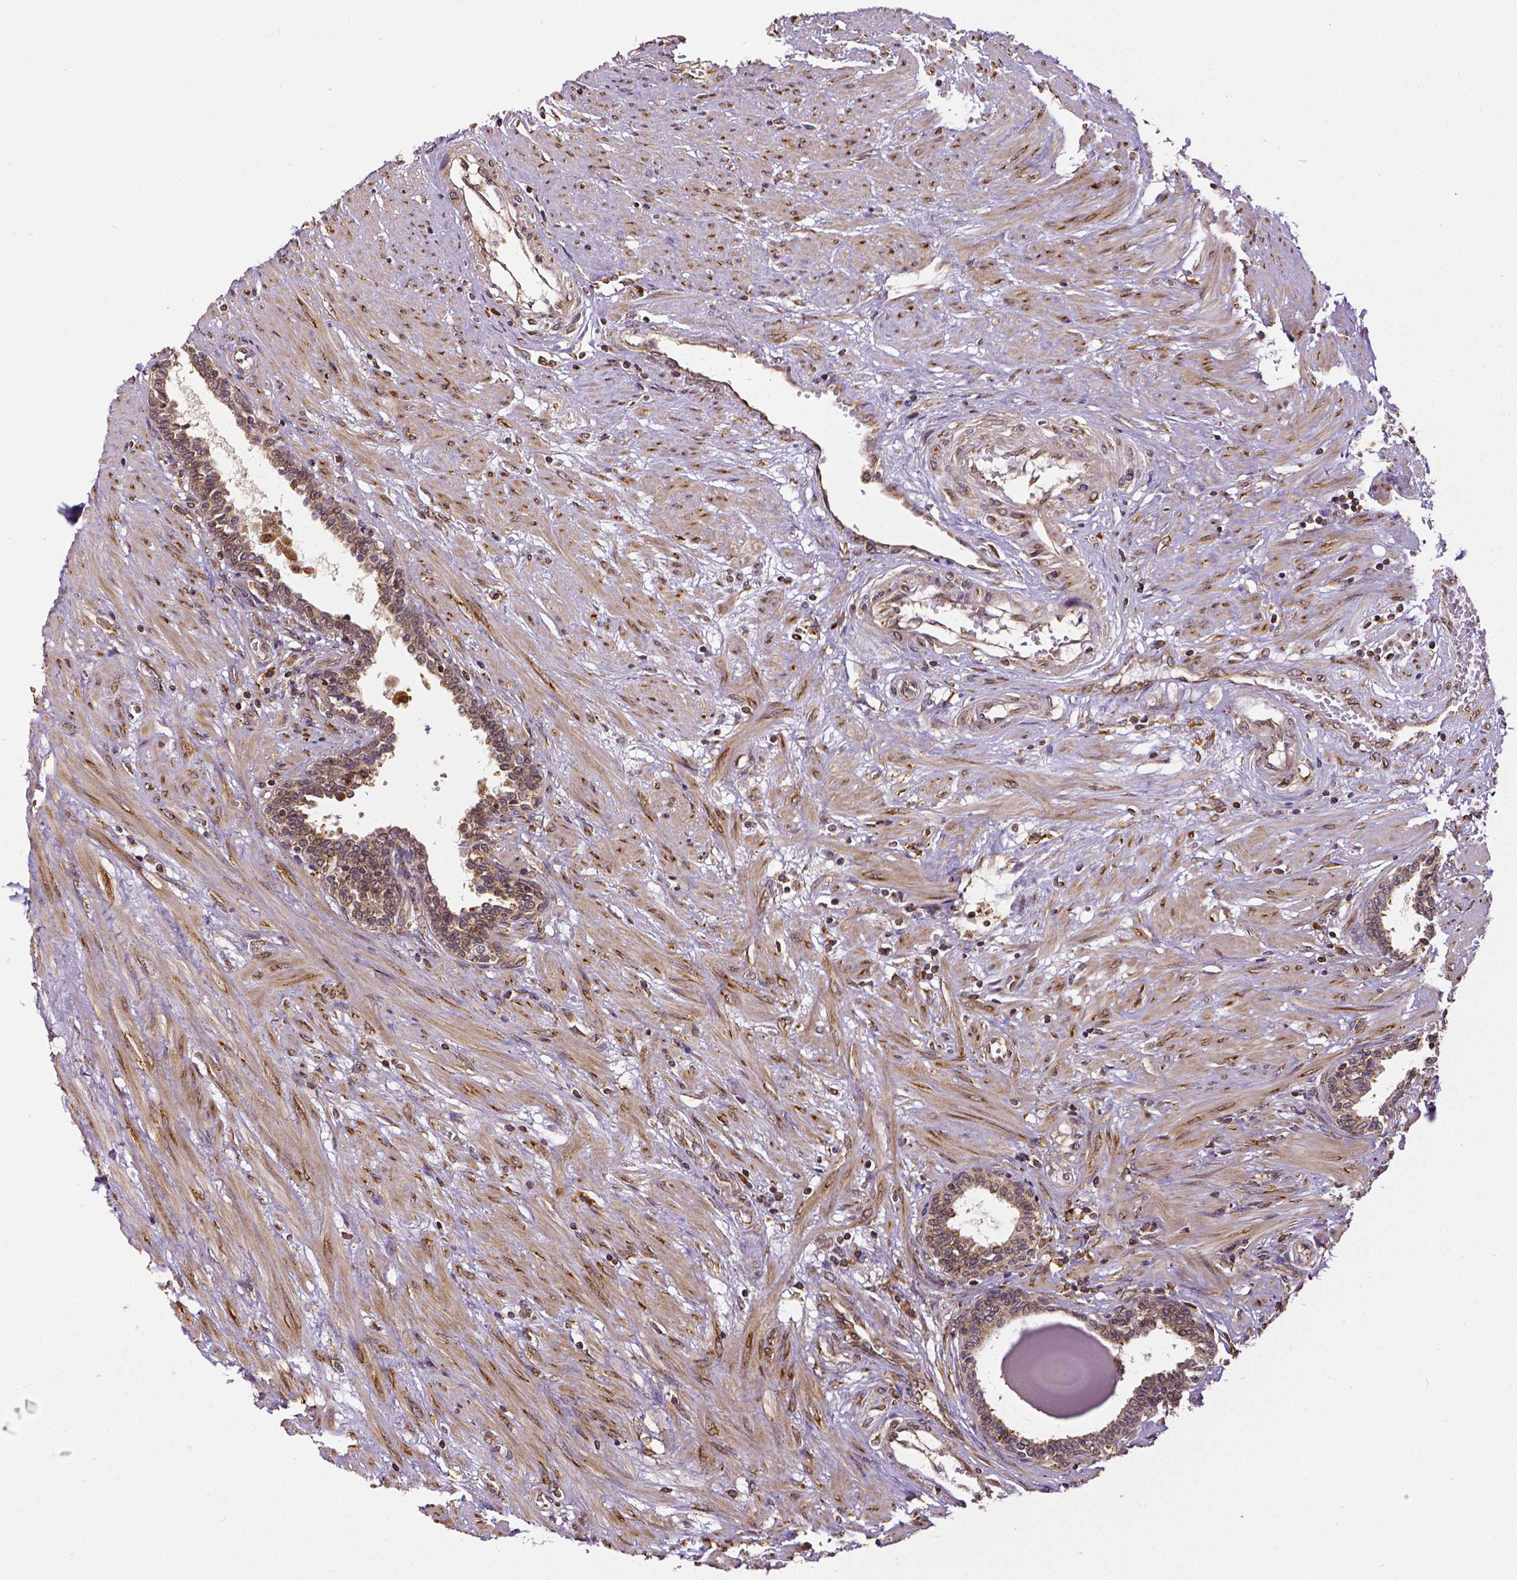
{"staining": {"intensity": "strong", "quantity": "25%-75%", "location": "cytoplasmic/membranous"}, "tissue": "prostate", "cell_type": "Glandular cells", "image_type": "normal", "snomed": [{"axis": "morphology", "description": "Normal tissue, NOS"}, {"axis": "topography", "description": "Prostate"}], "caption": "Immunohistochemistry (IHC) histopathology image of normal prostate: human prostate stained using IHC displays high levels of strong protein expression localized specifically in the cytoplasmic/membranous of glandular cells, appearing as a cytoplasmic/membranous brown color.", "gene": "MTDH", "patient": {"sex": "male", "age": 55}}